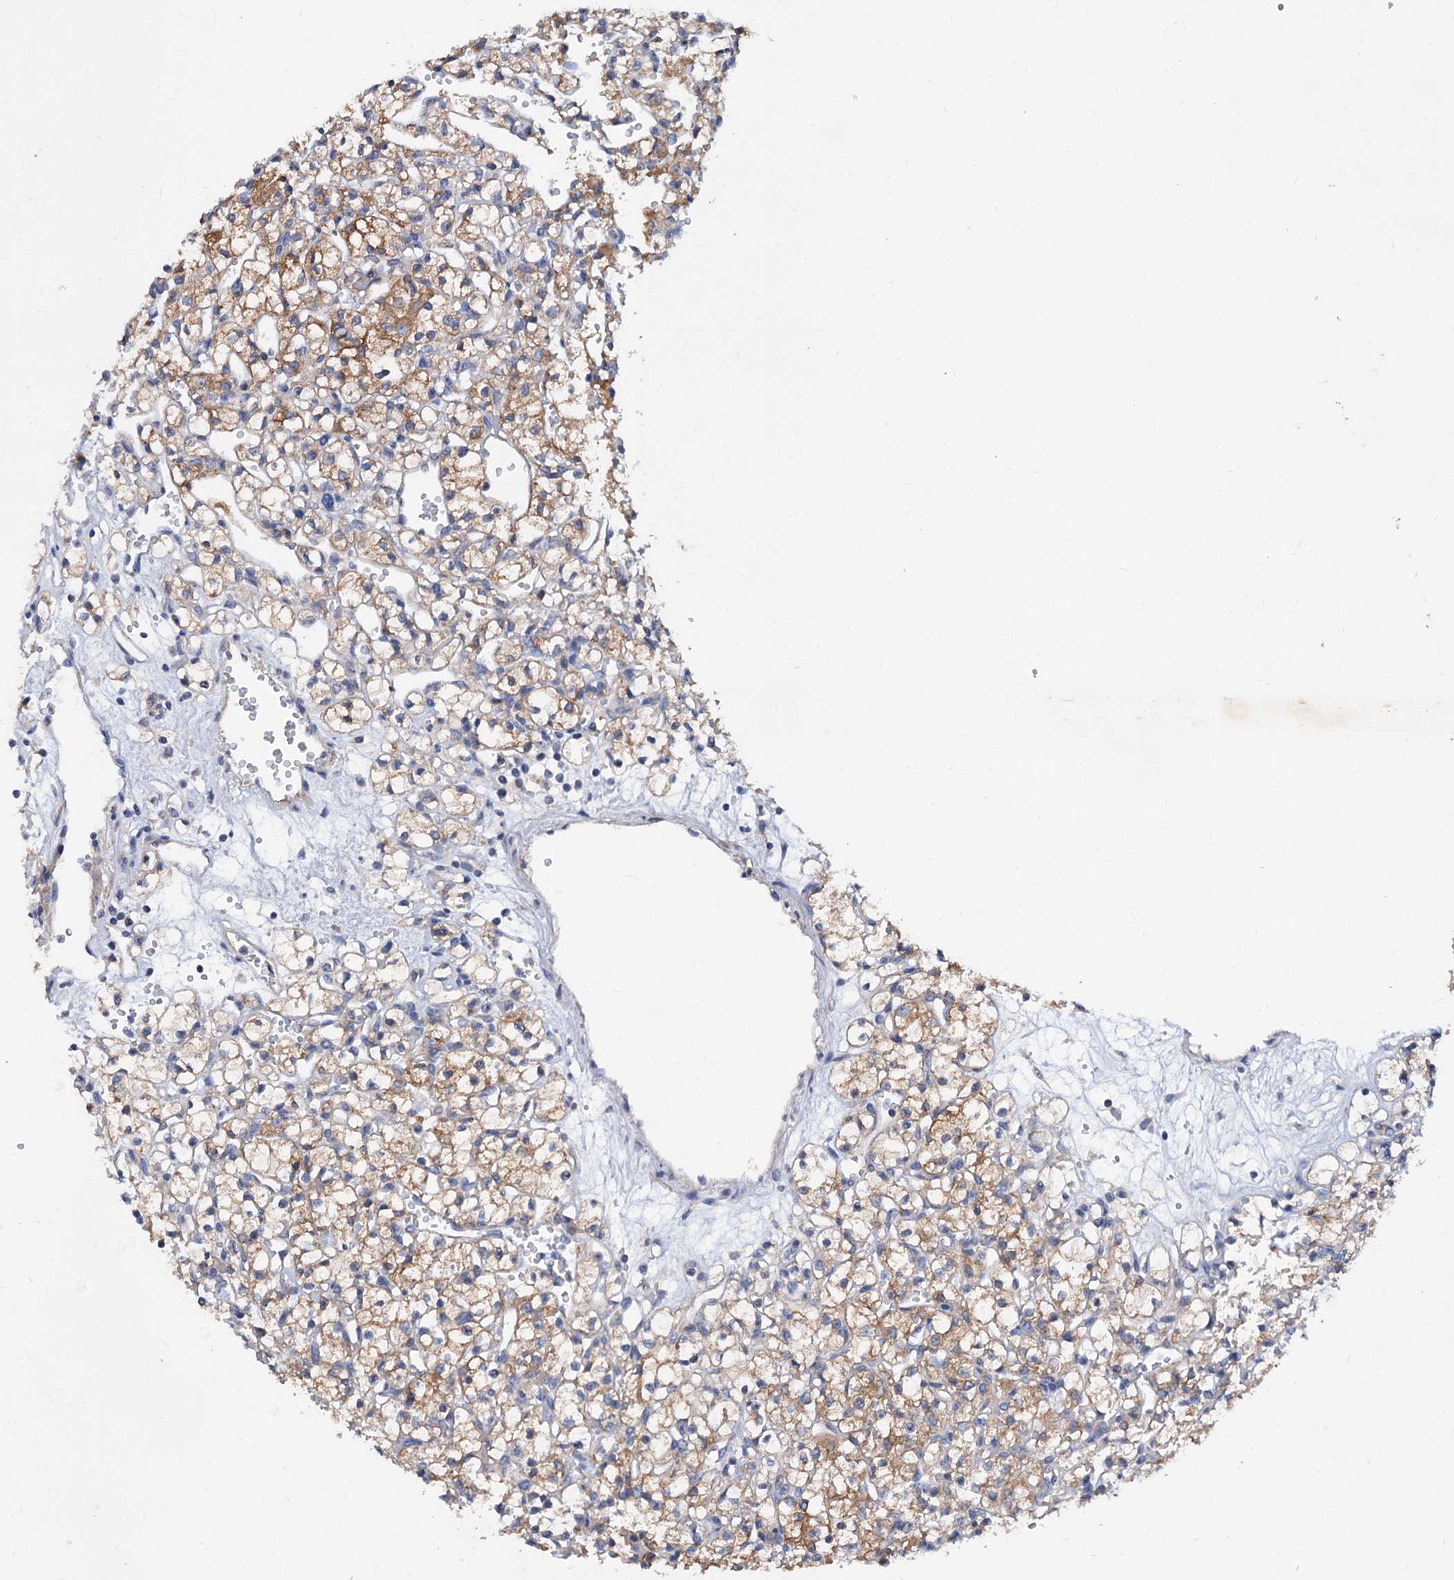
{"staining": {"intensity": "moderate", "quantity": "25%-75%", "location": "cytoplasmic/membranous"}, "tissue": "renal cancer", "cell_type": "Tumor cells", "image_type": "cancer", "snomed": [{"axis": "morphology", "description": "Adenocarcinoma, NOS"}, {"axis": "topography", "description": "Kidney"}], "caption": "Immunohistochemistry (IHC) of human renal adenocarcinoma reveals medium levels of moderate cytoplasmic/membranous positivity in about 25%-75% of tumor cells.", "gene": "TRIM55", "patient": {"sex": "female", "age": 59}}